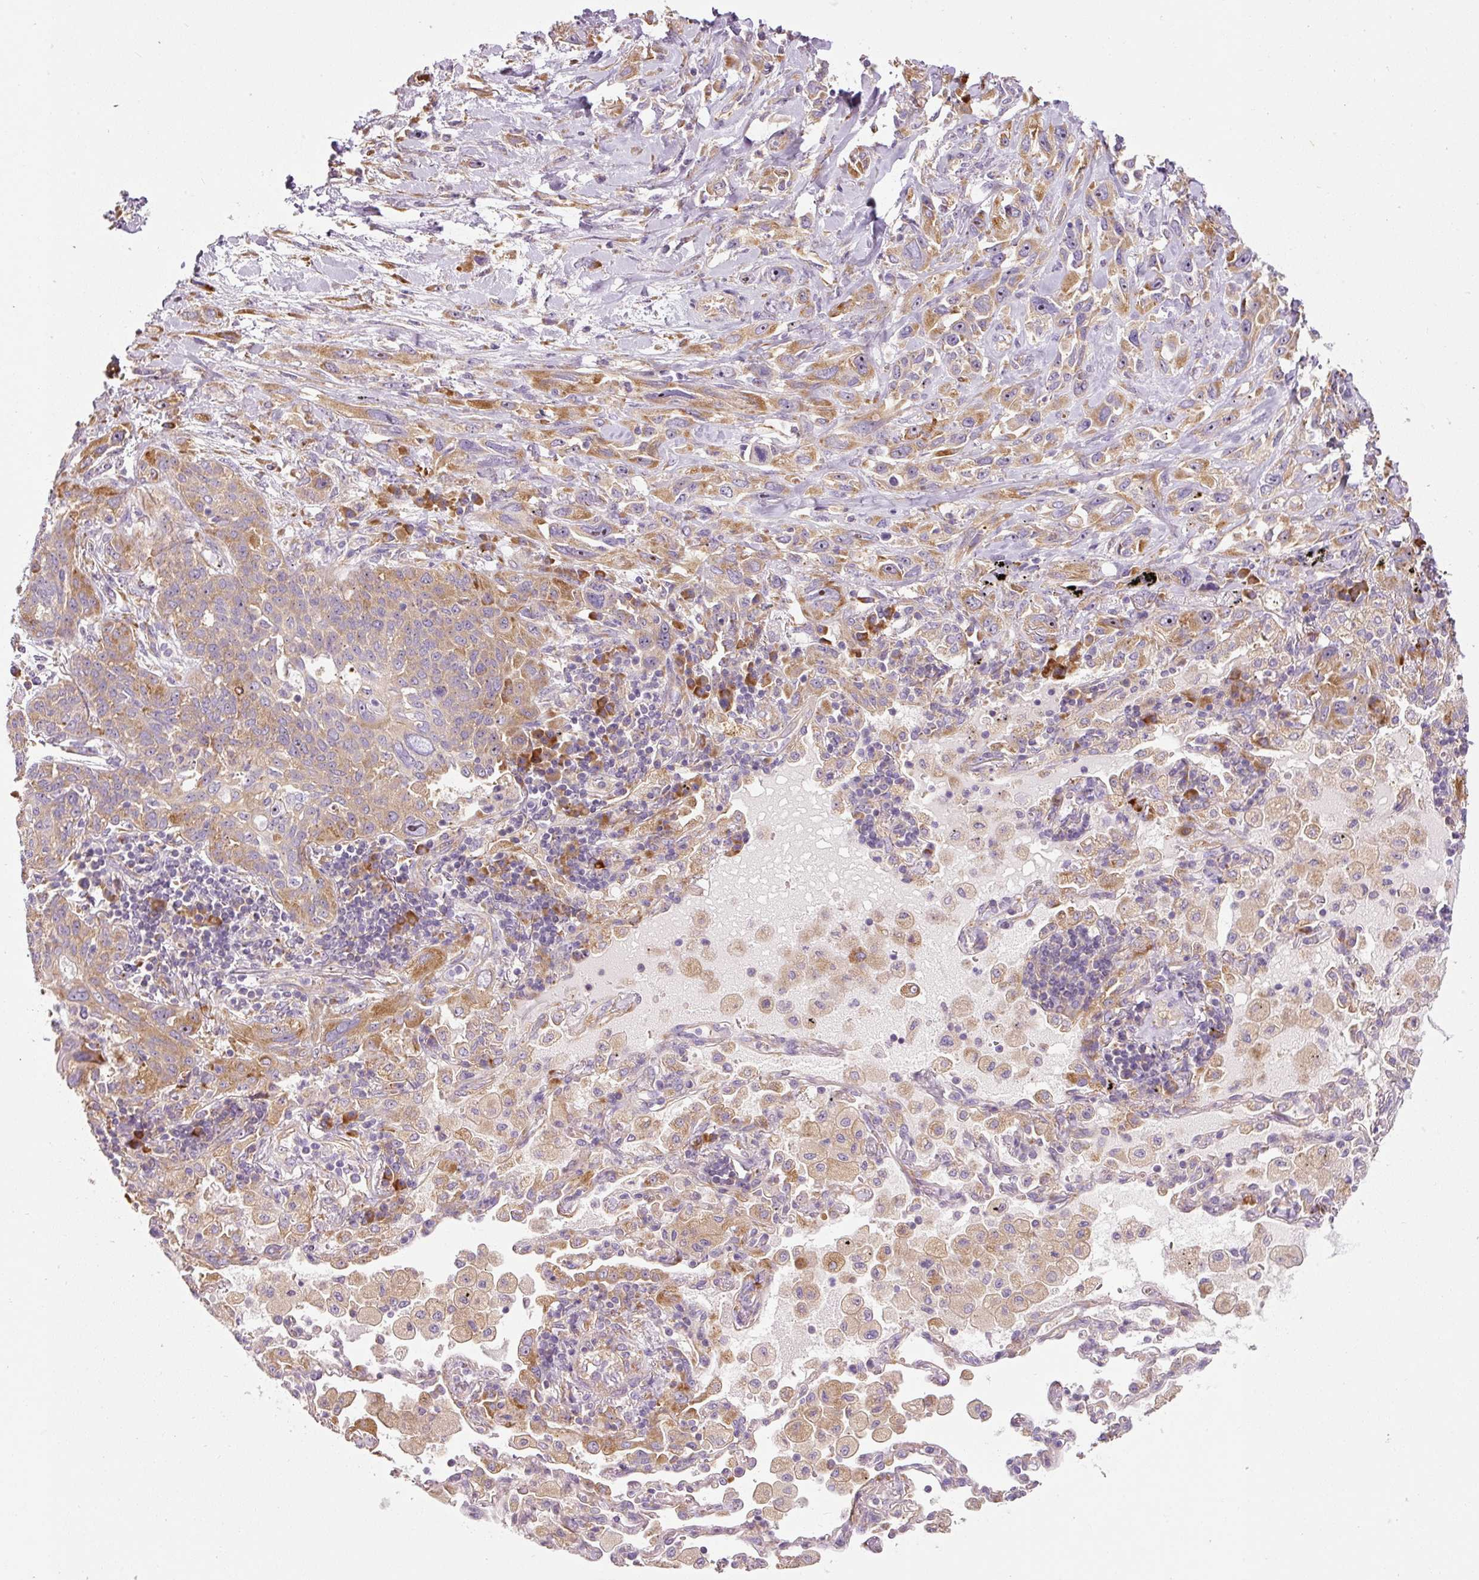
{"staining": {"intensity": "moderate", "quantity": ">75%", "location": "cytoplasmic/membranous"}, "tissue": "lung cancer", "cell_type": "Tumor cells", "image_type": "cancer", "snomed": [{"axis": "morphology", "description": "Squamous cell carcinoma, NOS"}, {"axis": "topography", "description": "Lung"}], "caption": "Human lung cancer stained with a protein marker demonstrates moderate staining in tumor cells.", "gene": "RPL10A", "patient": {"sex": "female", "age": 70}}